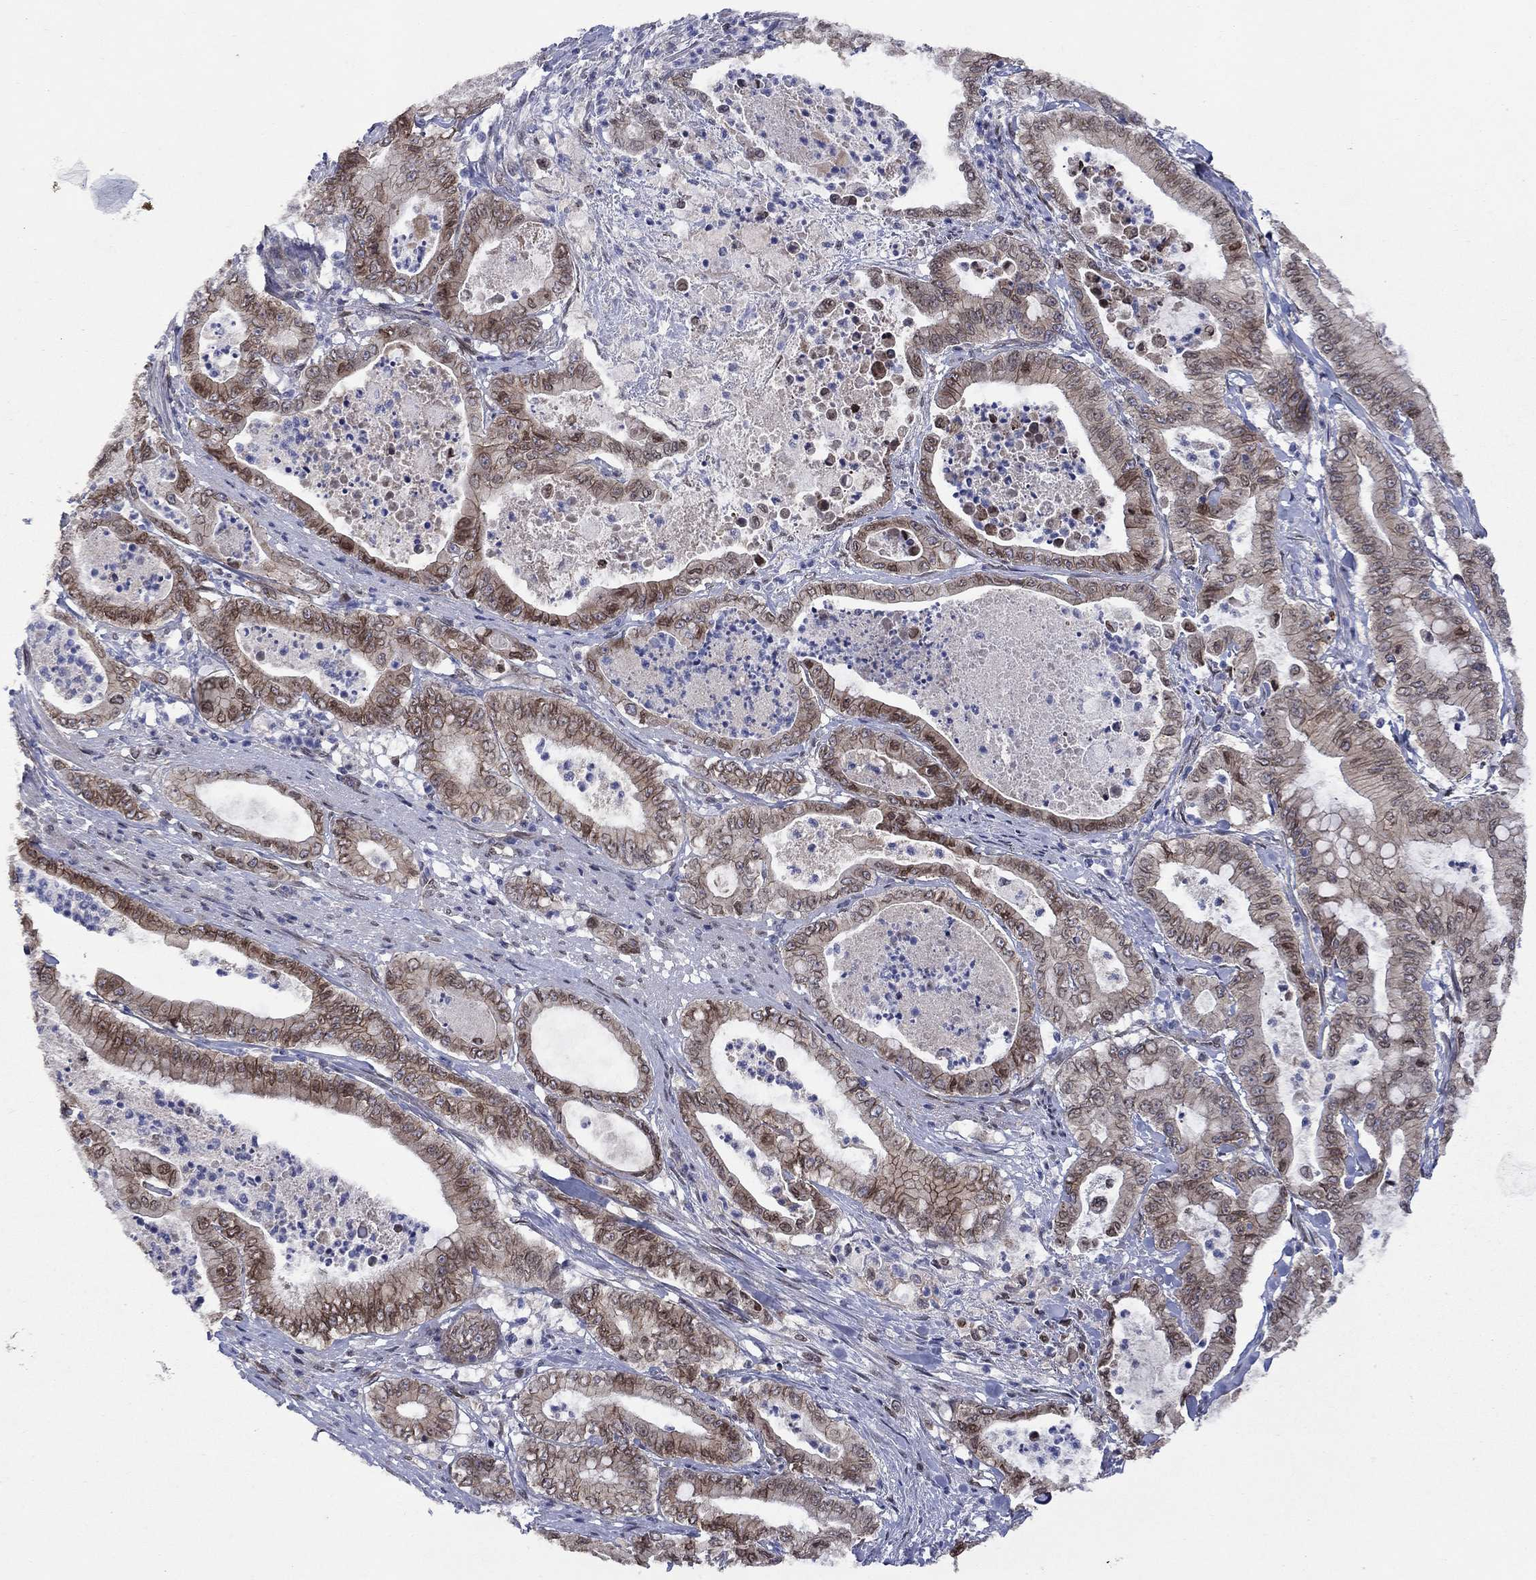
{"staining": {"intensity": "moderate", "quantity": "<25%", "location": "cytoplasmic/membranous"}, "tissue": "pancreatic cancer", "cell_type": "Tumor cells", "image_type": "cancer", "snomed": [{"axis": "morphology", "description": "Adenocarcinoma, NOS"}, {"axis": "topography", "description": "Pancreas"}], "caption": "Human adenocarcinoma (pancreatic) stained with a brown dye shows moderate cytoplasmic/membranous positive positivity in approximately <25% of tumor cells.", "gene": "EMC9", "patient": {"sex": "male", "age": 71}}